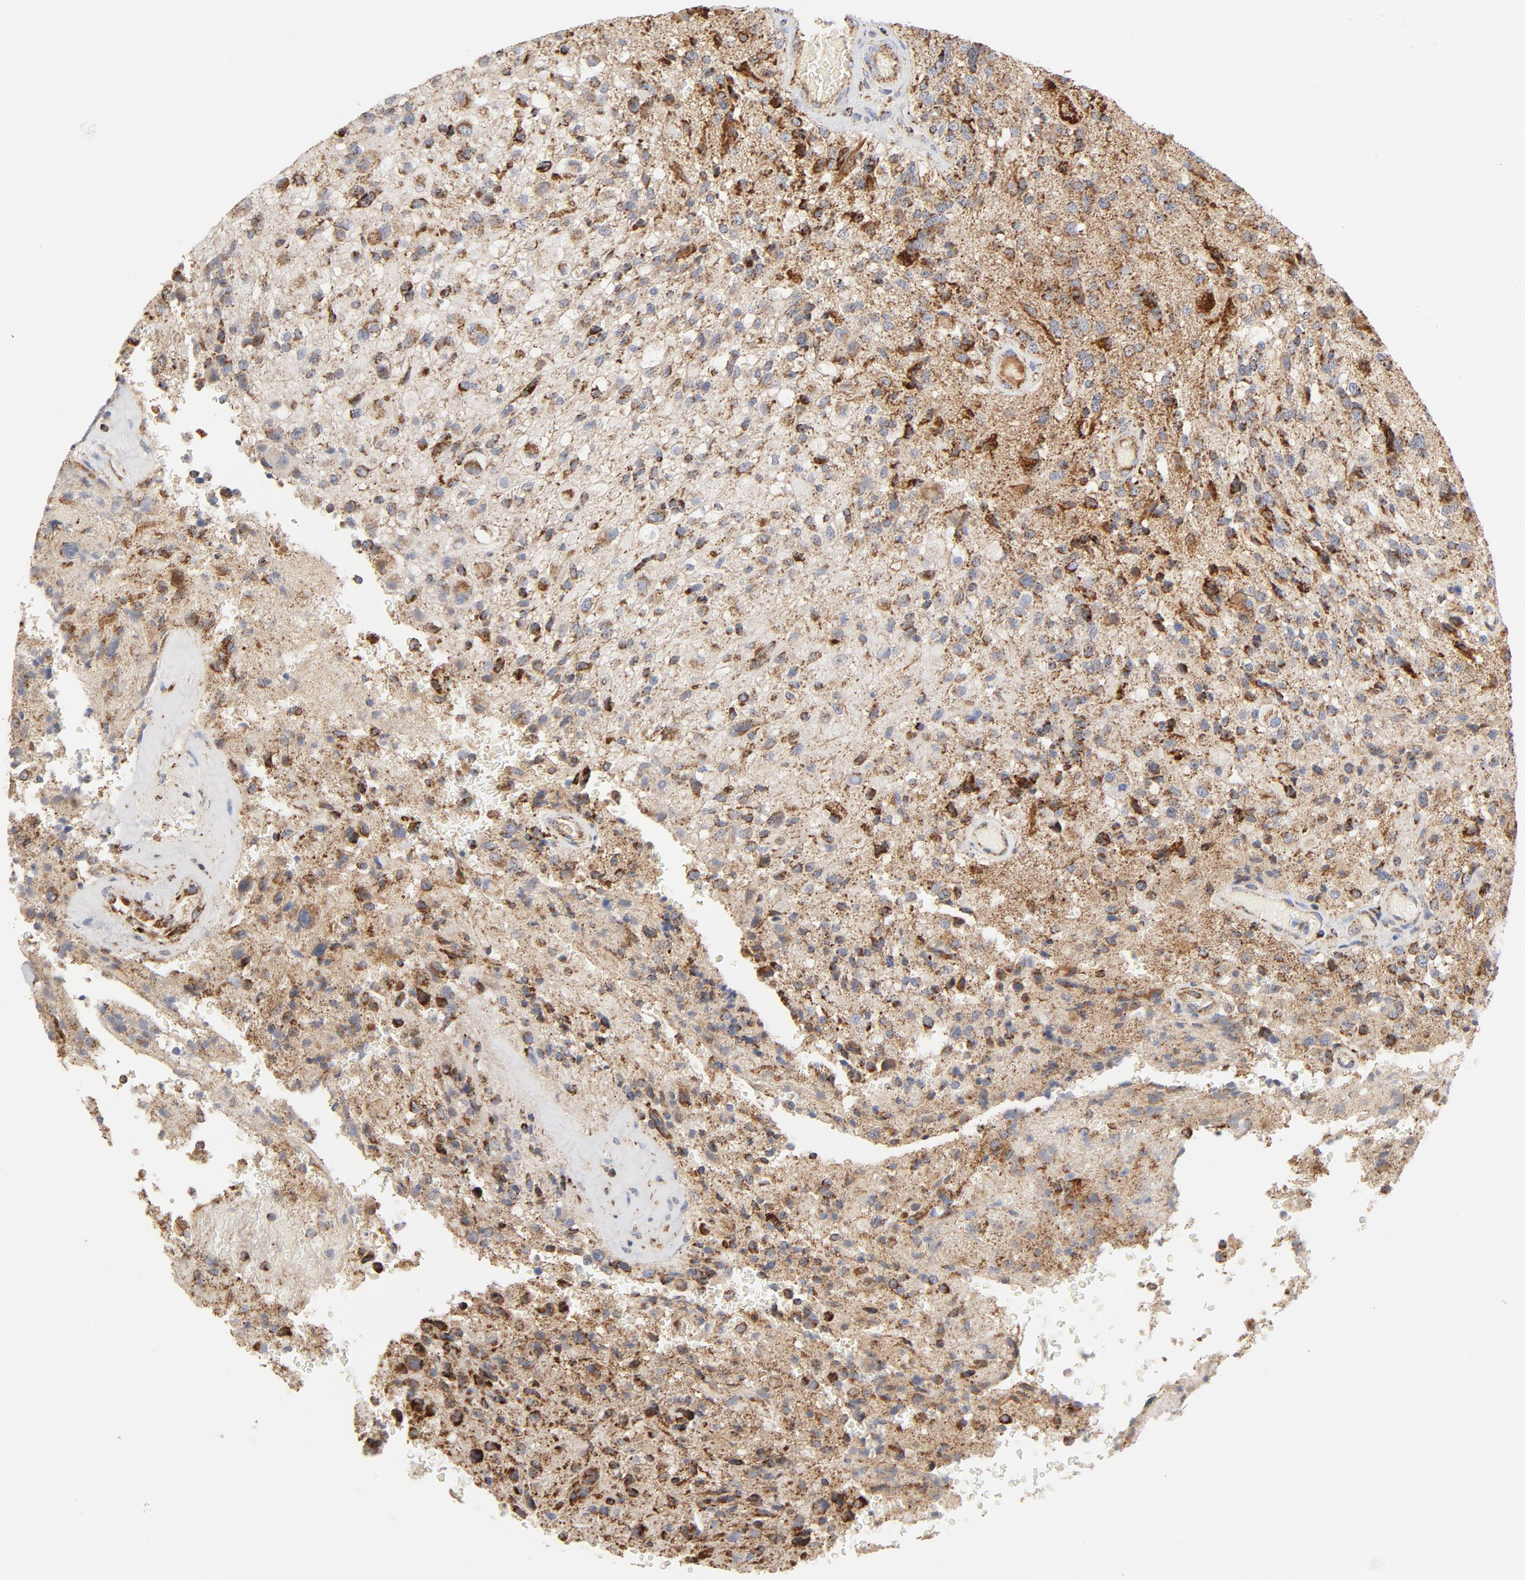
{"staining": {"intensity": "strong", "quantity": ">75%", "location": "cytoplasmic/membranous"}, "tissue": "glioma", "cell_type": "Tumor cells", "image_type": "cancer", "snomed": [{"axis": "morphology", "description": "Normal tissue, NOS"}, {"axis": "morphology", "description": "Glioma, malignant, High grade"}, {"axis": "topography", "description": "Cerebral cortex"}], "caption": "Malignant high-grade glioma stained for a protein (brown) displays strong cytoplasmic/membranous positive staining in approximately >75% of tumor cells.", "gene": "PCNX4", "patient": {"sex": "male", "age": 56}}